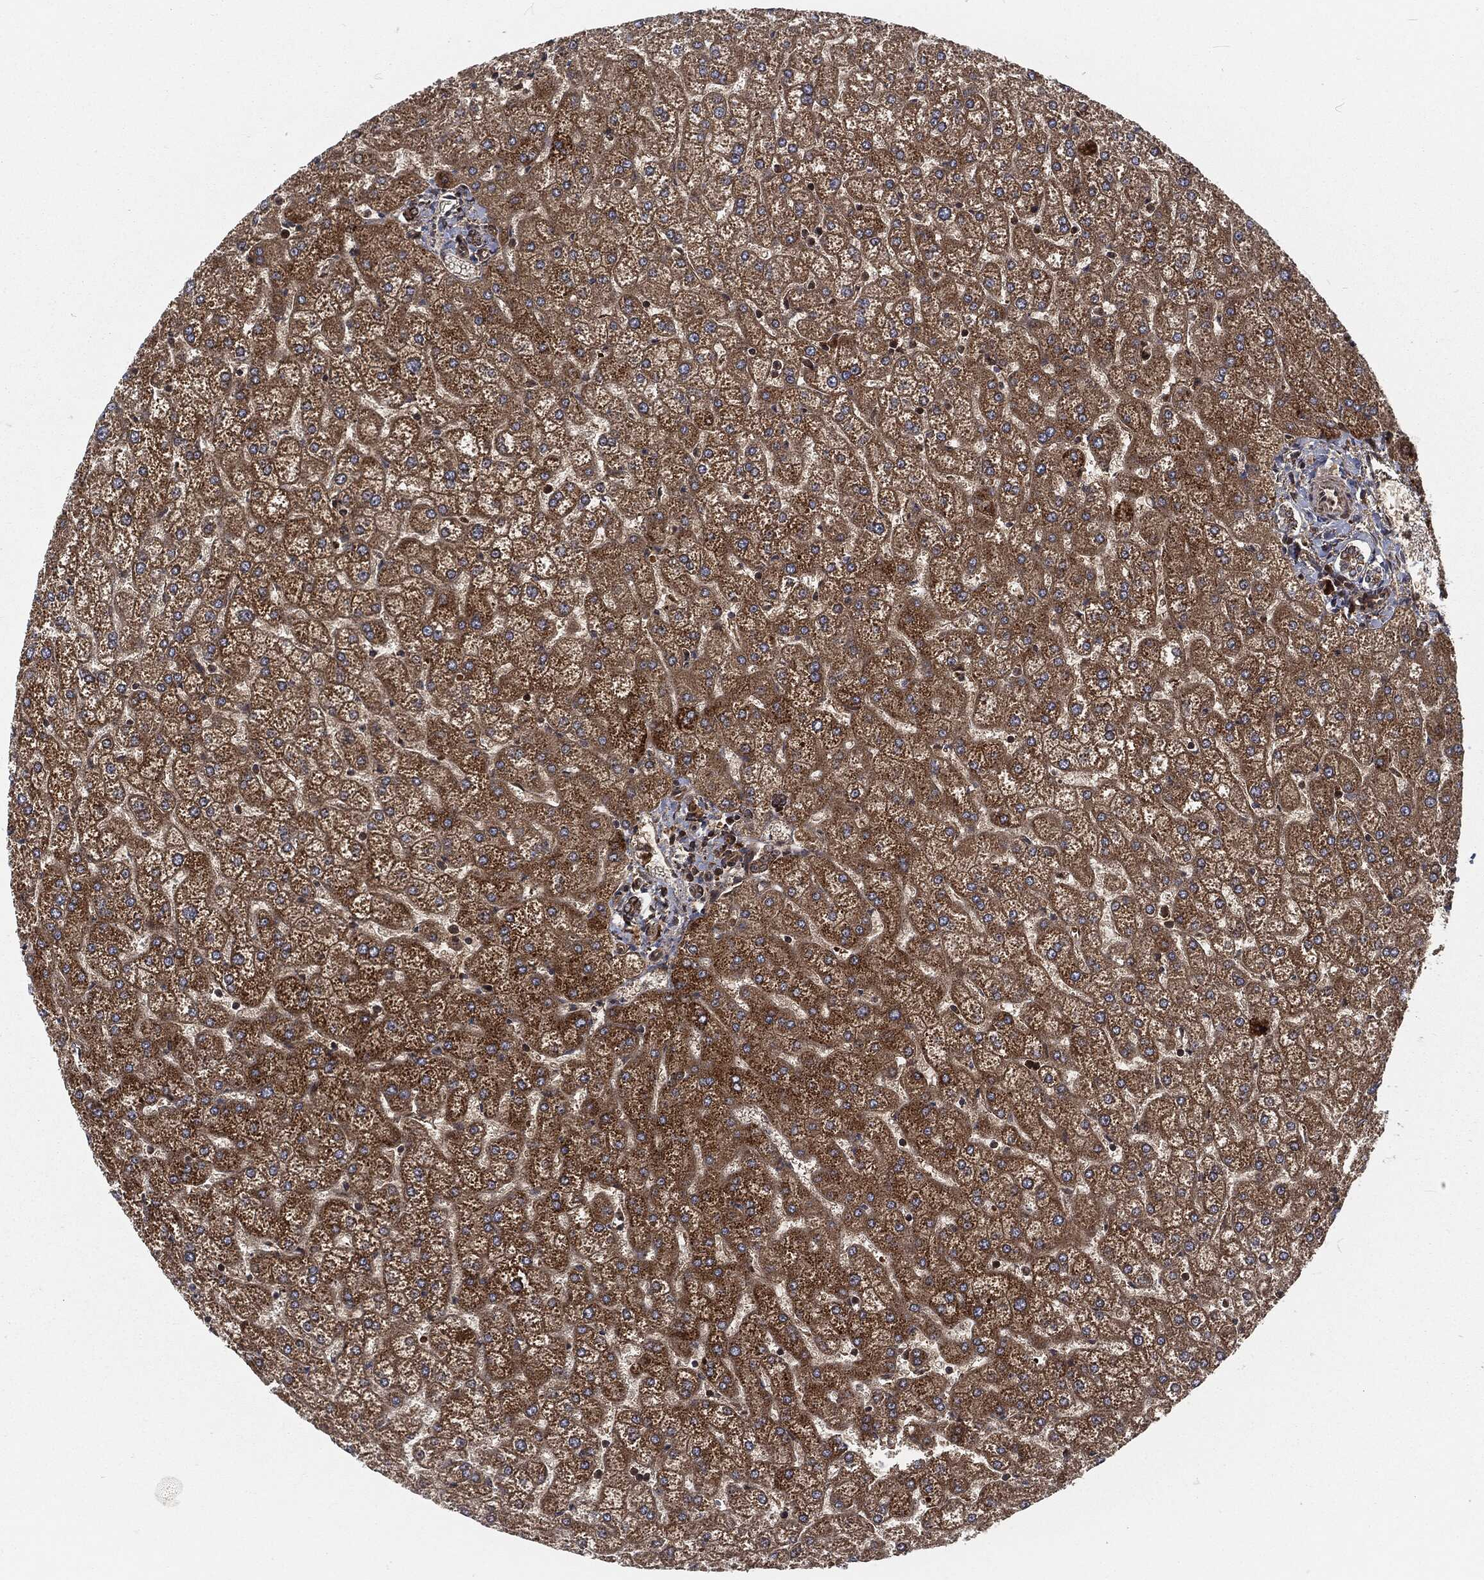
{"staining": {"intensity": "negative", "quantity": "none", "location": "none"}, "tissue": "liver", "cell_type": "Cholangiocytes", "image_type": "normal", "snomed": [{"axis": "morphology", "description": "Normal tissue, NOS"}, {"axis": "topography", "description": "Liver"}], "caption": "This micrograph is of benign liver stained with IHC to label a protein in brown with the nuclei are counter-stained blue. There is no positivity in cholangiocytes.", "gene": "RFTN1", "patient": {"sex": "female", "age": 32}}